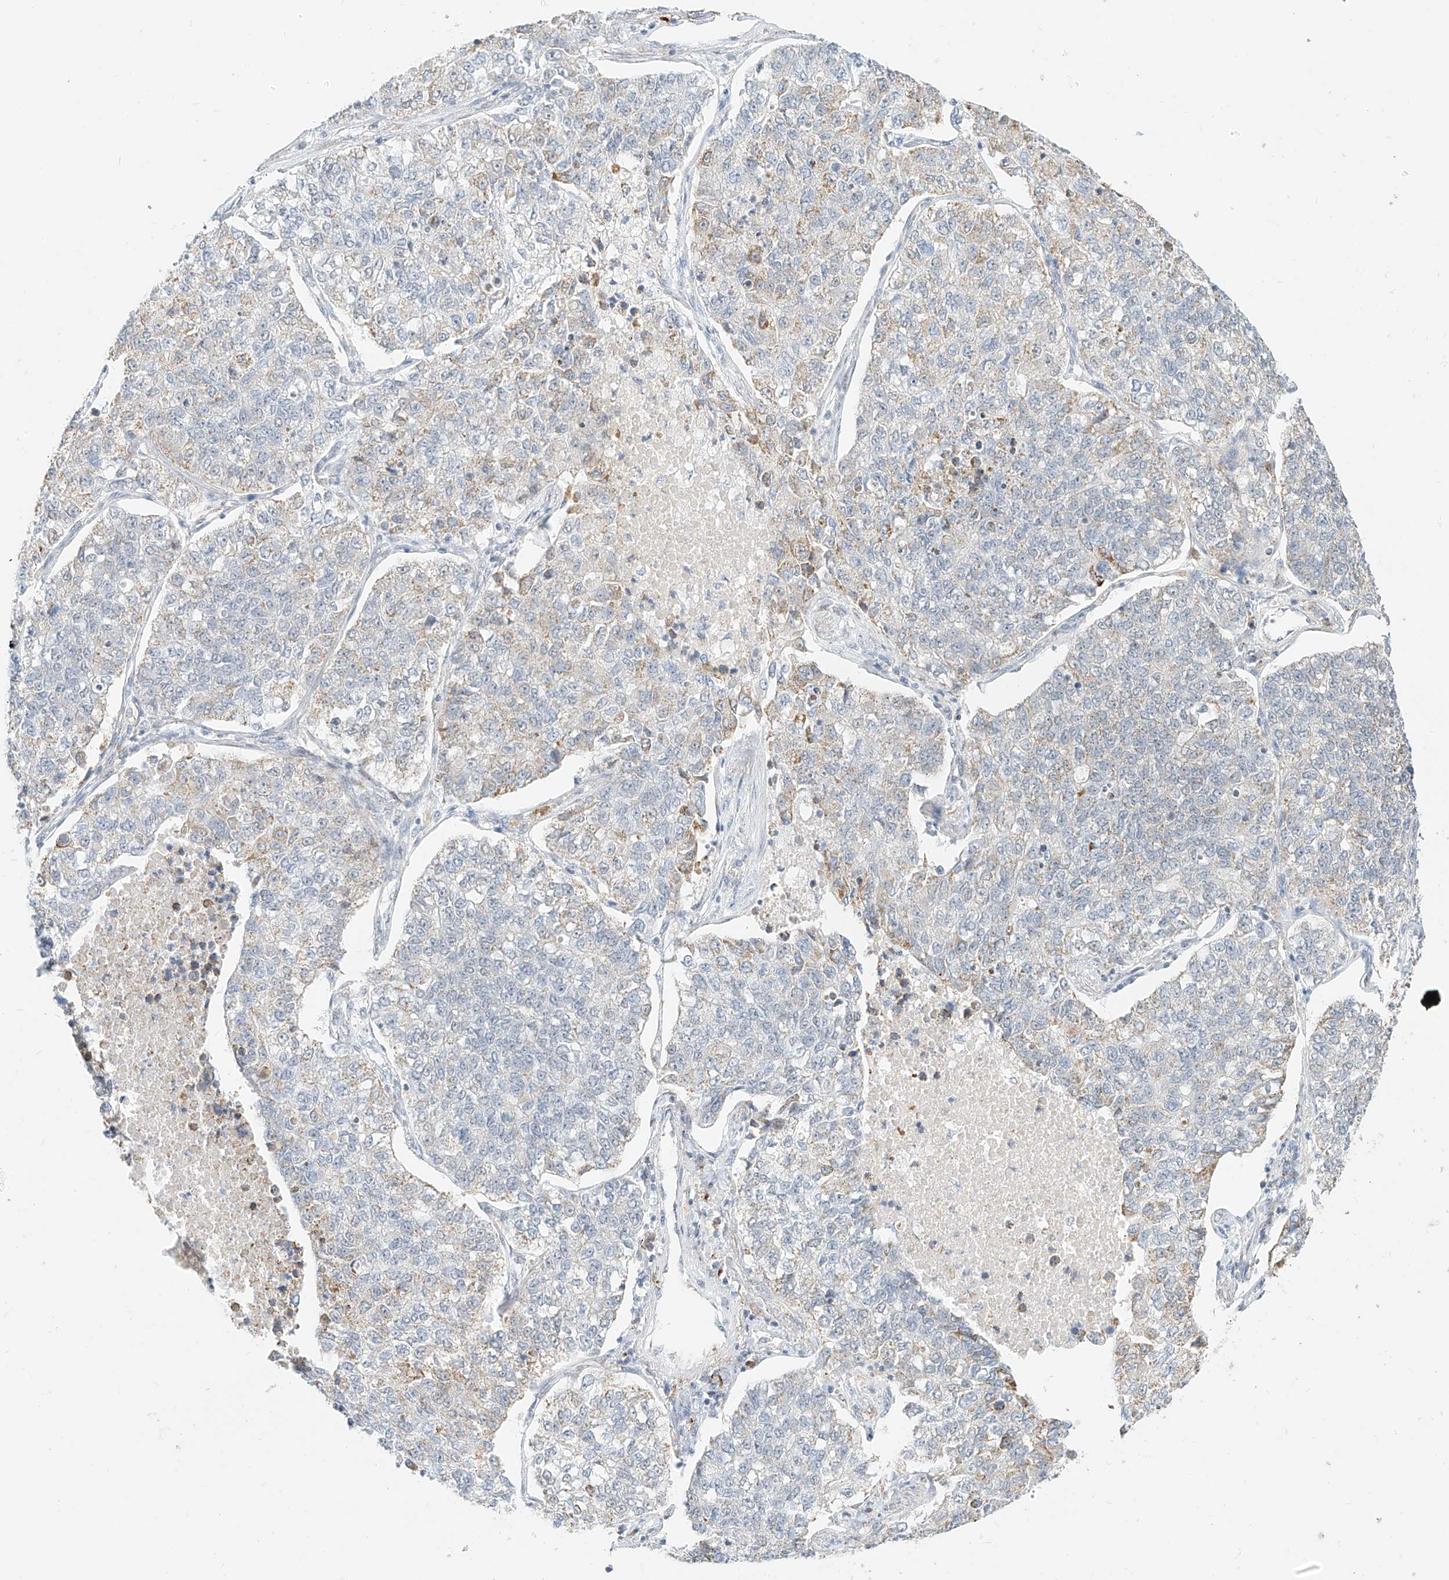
{"staining": {"intensity": "weak", "quantity": "<25%", "location": "cytoplasmic/membranous"}, "tissue": "lung cancer", "cell_type": "Tumor cells", "image_type": "cancer", "snomed": [{"axis": "morphology", "description": "Adenocarcinoma, NOS"}, {"axis": "topography", "description": "Lung"}], "caption": "IHC of human lung adenocarcinoma displays no expression in tumor cells.", "gene": "MTUS2", "patient": {"sex": "male", "age": 49}}